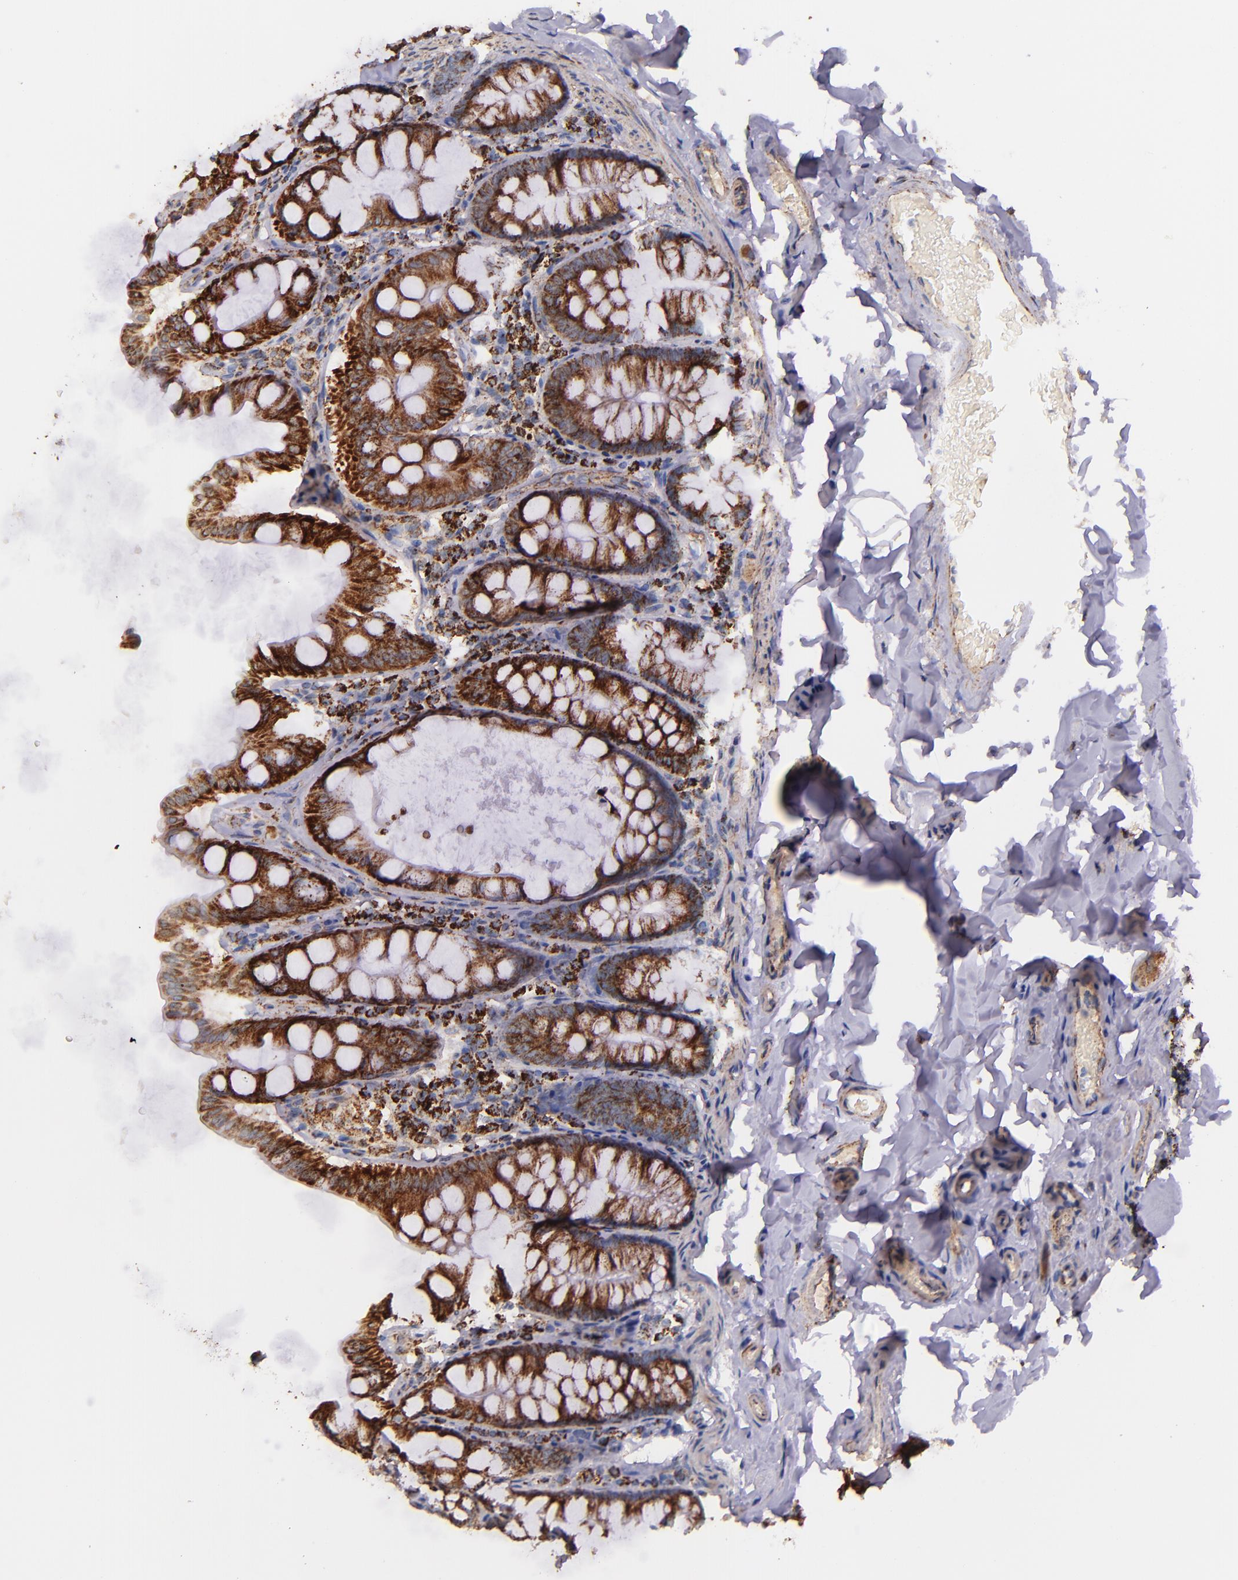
{"staining": {"intensity": "weak", "quantity": ">75%", "location": "cytoplasmic/membranous"}, "tissue": "colon", "cell_type": "Endothelial cells", "image_type": "normal", "snomed": [{"axis": "morphology", "description": "Normal tissue, NOS"}, {"axis": "topography", "description": "Colon"}], "caption": "A brown stain labels weak cytoplasmic/membranous expression of a protein in endothelial cells of normal colon. The staining is performed using DAB (3,3'-diaminobenzidine) brown chromogen to label protein expression. The nuclei are counter-stained blue using hematoxylin.", "gene": "IDH3G", "patient": {"sex": "female", "age": 61}}